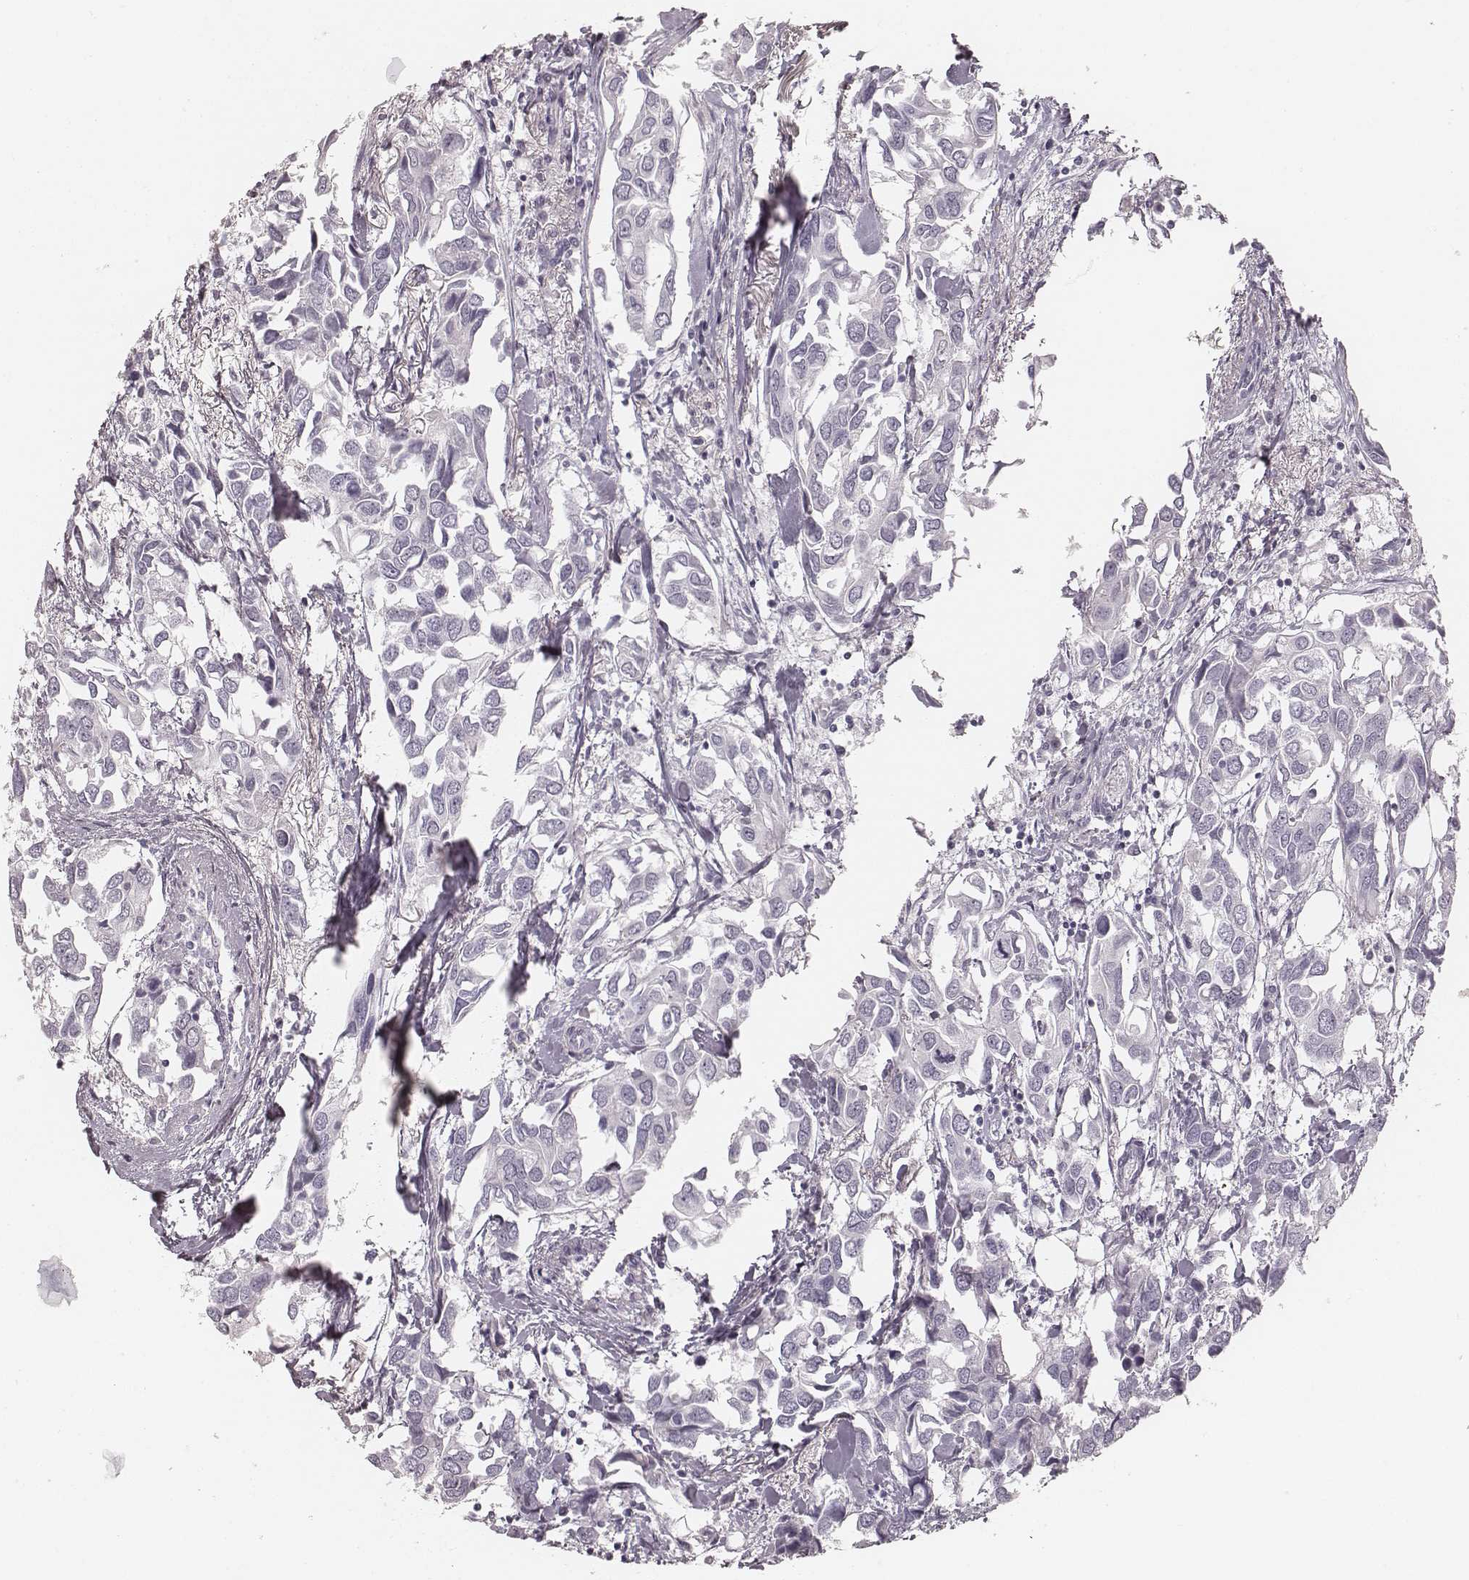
{"staining": {"intensity": "negative", "quantity": "none", "location": "none"}, "tissue": "breast cancer", "cell_type": "Tumor cells", "image_type": "cancer", "snomed": [{"axis": "morphology", "description": "Duct carcinoma"}, {"axis": "topography", "description": "Breast"}], "caption": "Infiltrating ductal carcinoma (breast) was stained to show a protein in brown. There is no significant staining in tumor cells. (DAB IHC visualized using brightfield microscopy, high magnification).", "gene": "MSX1", "patient": {"sex": "female", "age": 83}}